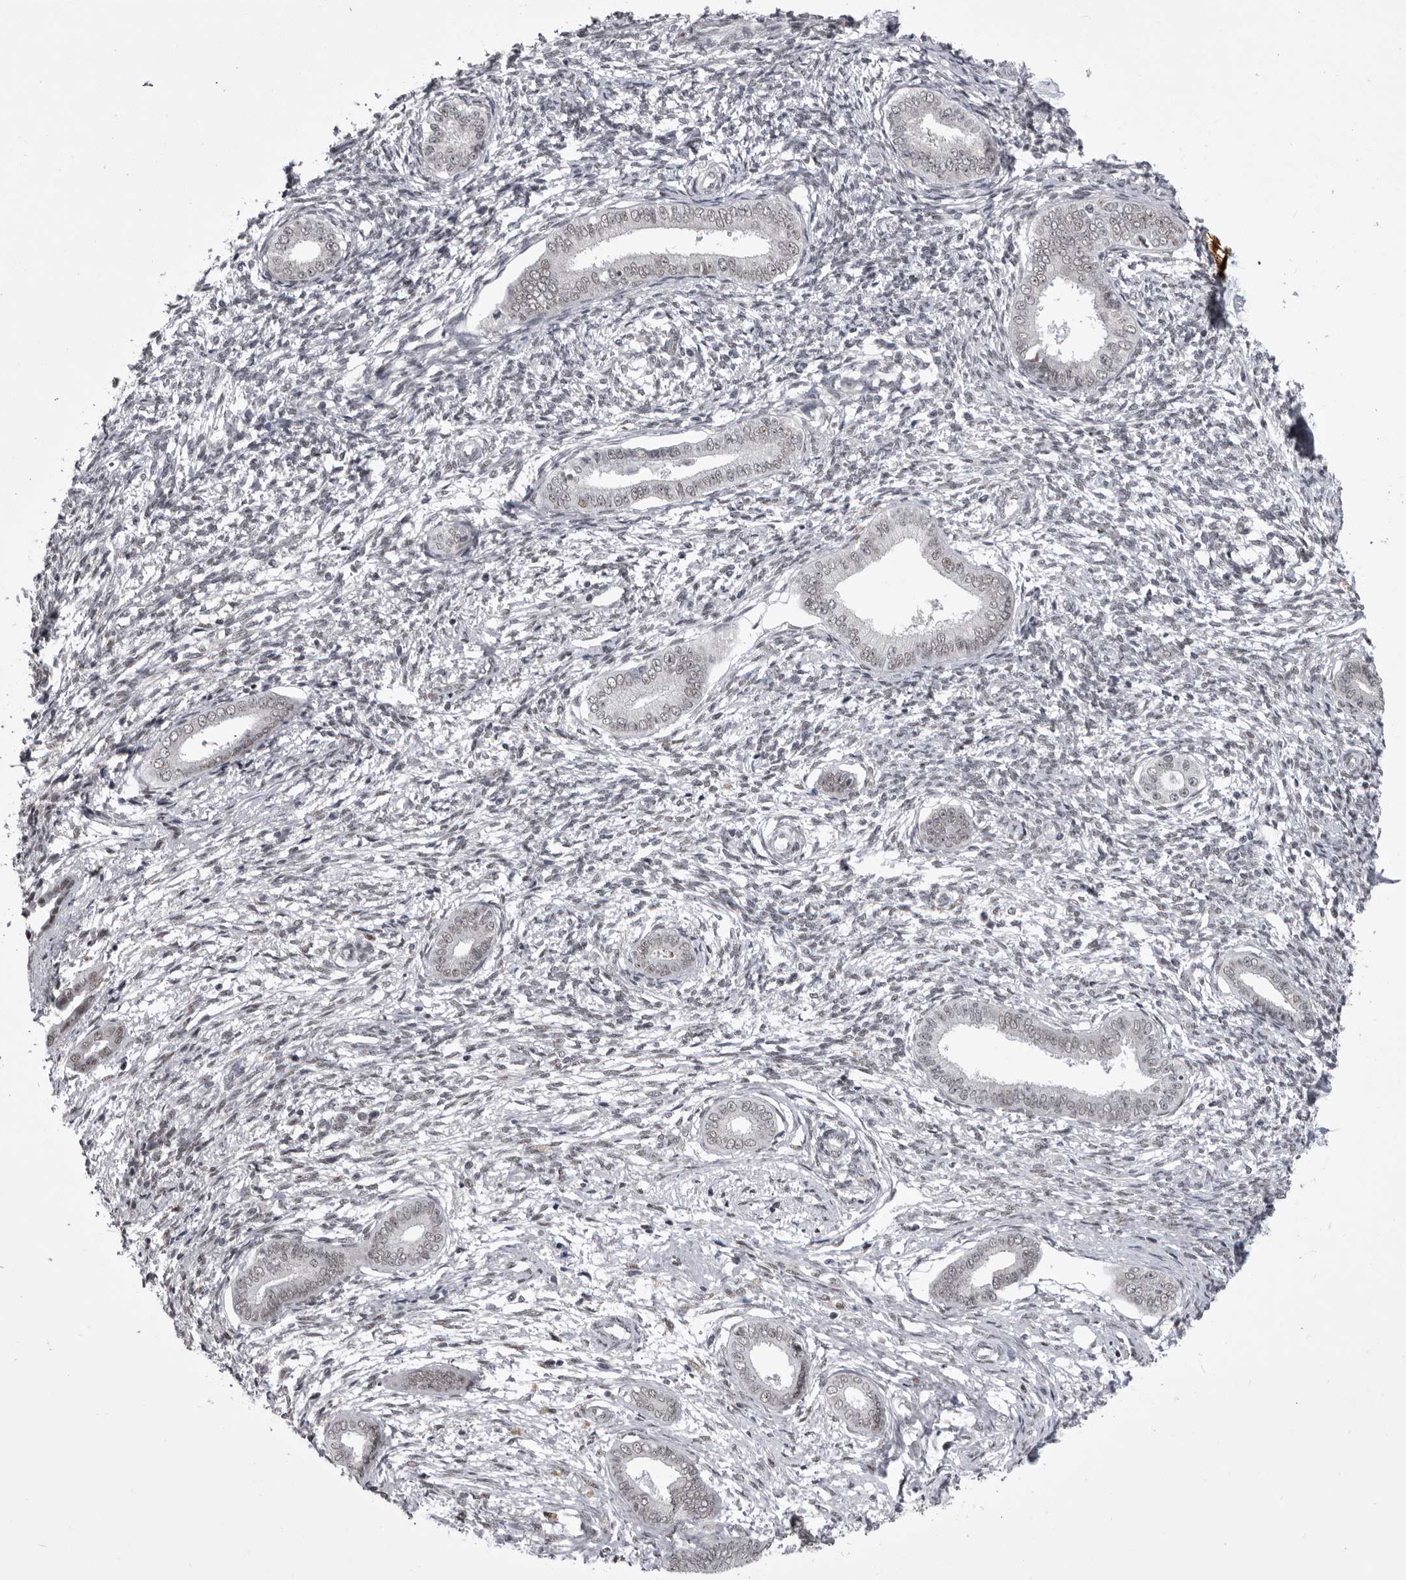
{"staining": {"intensity": "negative", "quantity": "none", "location": "none"}, "tissue": "endometrium", "cell_type": "Cells in endometrial stroma", "image_type": "normal", "snomed": [{"axis": "morphology", "description": "Normal tissue, NOS"}, {"axis": "topography", "description": "Endometrium"}], "caption": "Endometrium stained for a protein using immunohistochemistry displays no staining cells in endometrial stroma.", "gene": "PRPF3", "patient": {"sex": "female", "age": 56}}